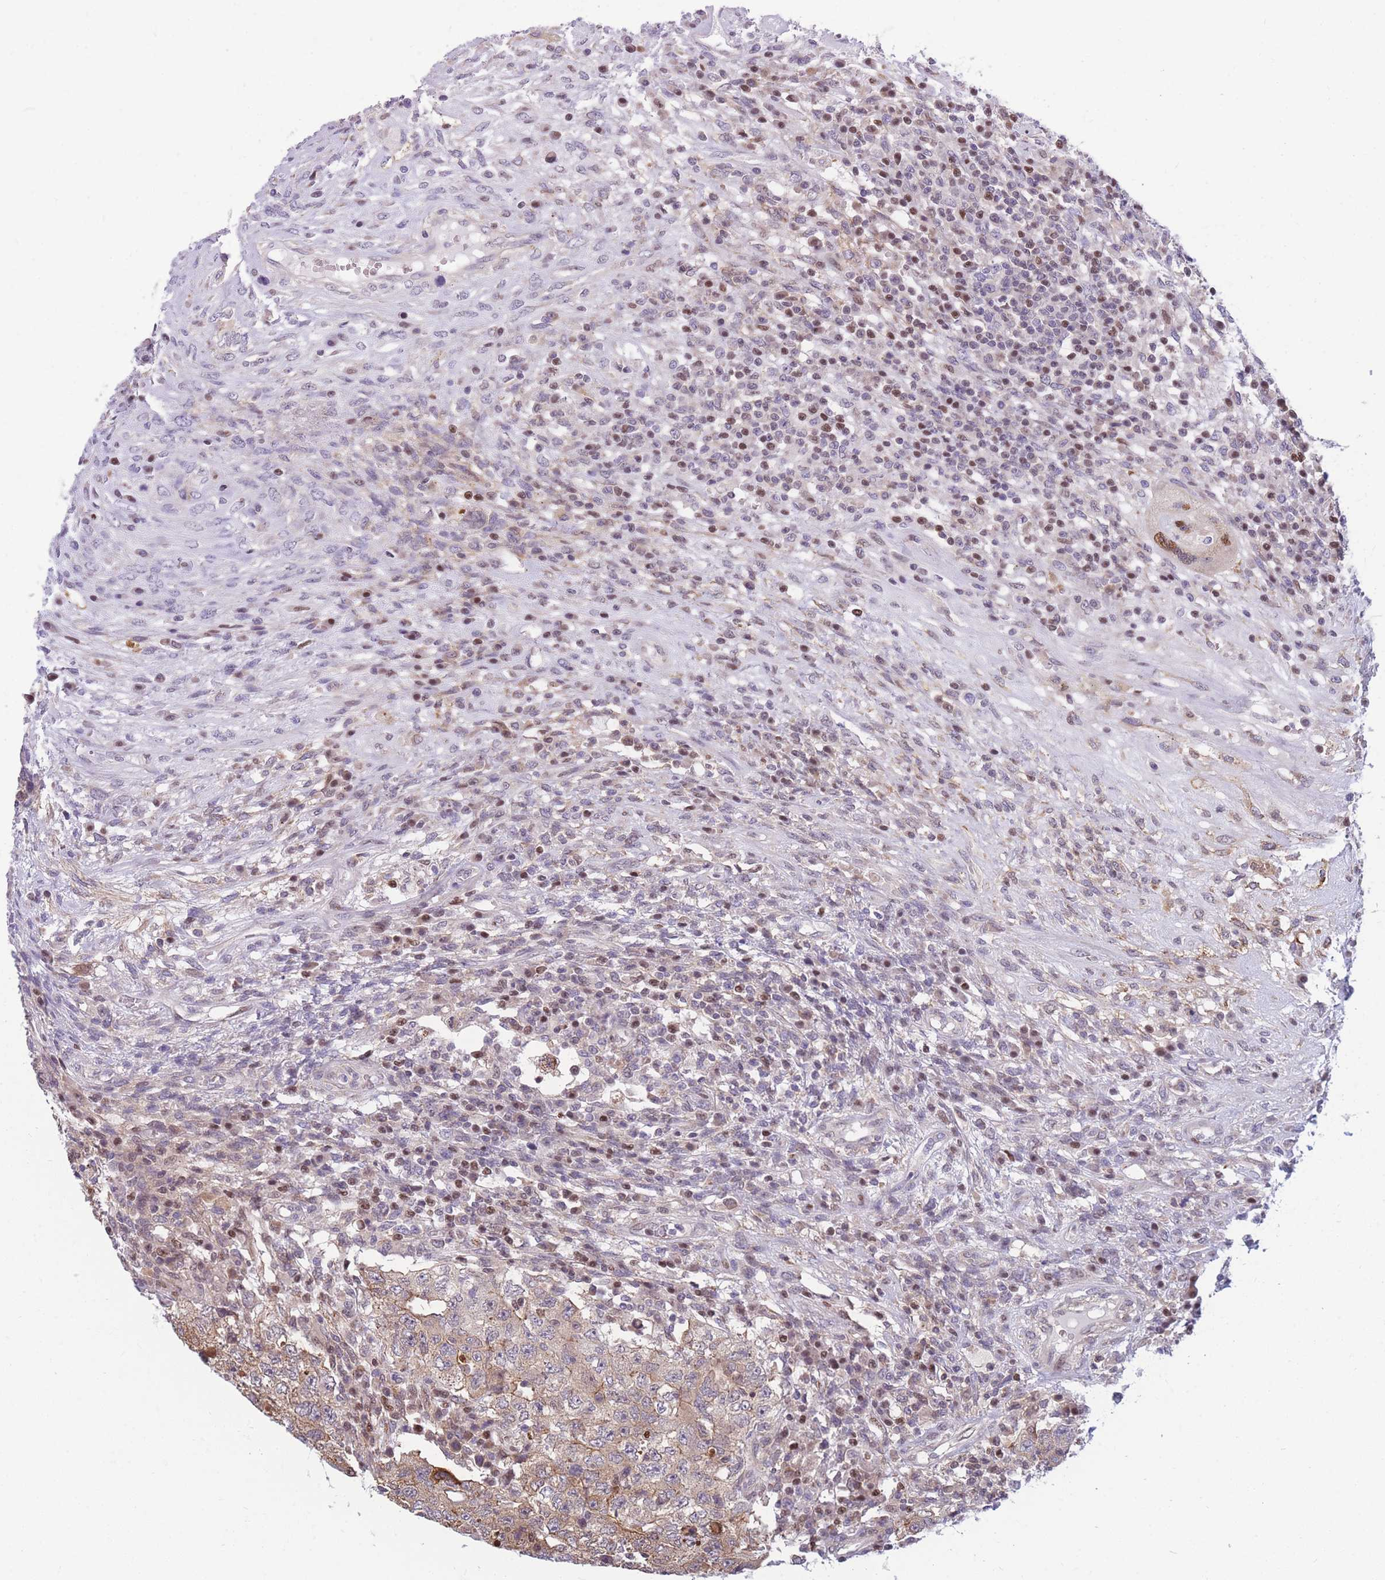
{"staining": {"intensity": "moderate", "quantity": "25%-75%", "location": "cytoplasmic/membranous"}, "tissue": "testis cancer", "cell_type": "Tumor cells", "image_type": "cancer", "snomed": [{"axis": "morphology", "description": "Carcinoma, Embryonal, NOS"}, {"axis": "topography", "description": "Testis"}], "caption": "About 25%-75% of tumor cells in testis embryonal carcinoma demonstrate moderate cytoplasmic/membranous protein expression as visualized by brown immunohistochemical staining.", "gene": "CRACD", "patient": {"sex": "male", "age": 26}}